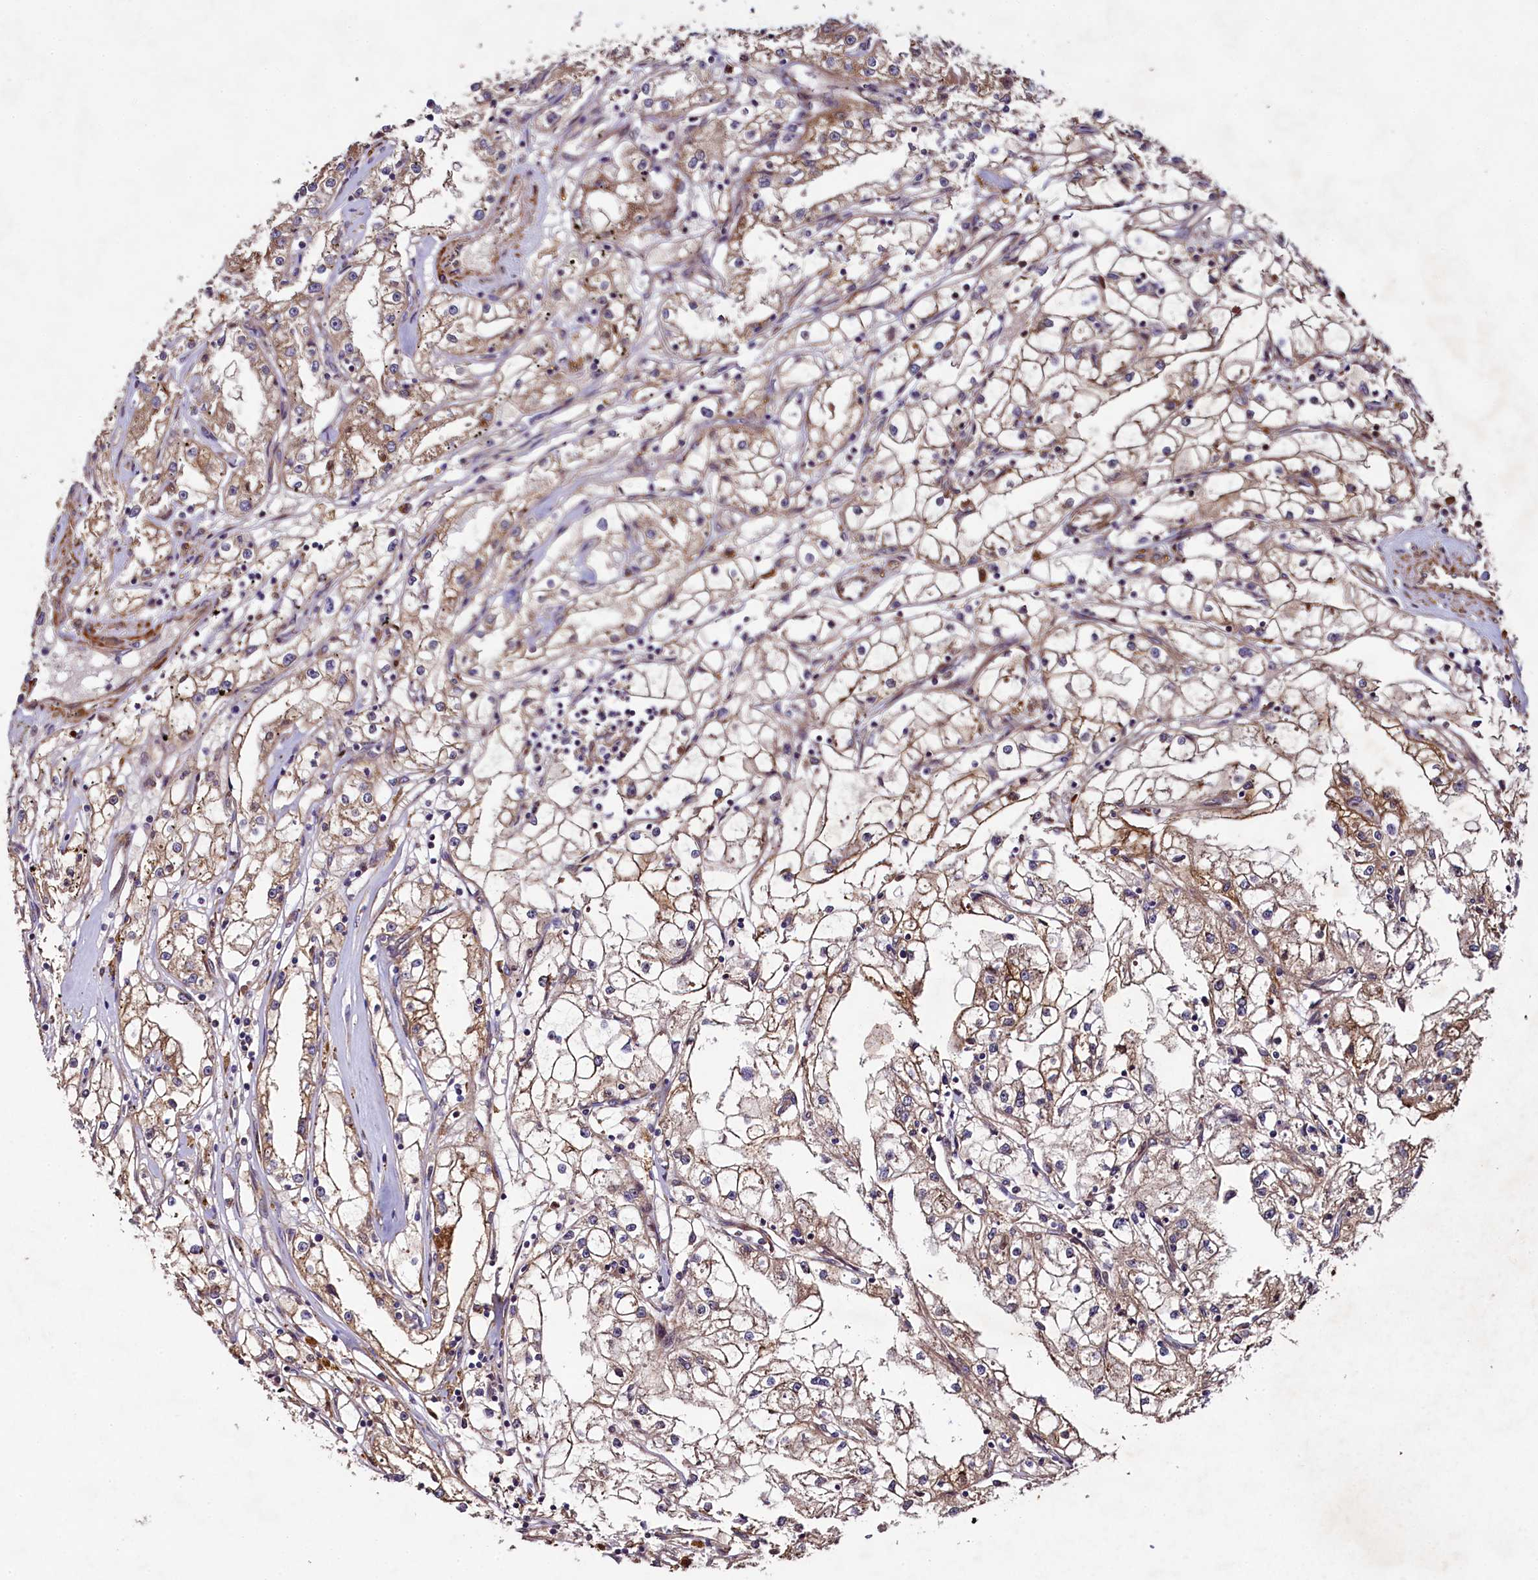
{"staining": {"intensity": "moderate", "quantity": "25%-75%", "location": "cytoplasmic/membranous"}, "tissue": "renal cancer", "cell_type": "Tumor cells", "image_type": "cancer", "snomed": [{"axis": "morphology", "description": "Adenocarcinoma, NOS"}, {"axis": "topography", "description": "Kidney"}], "caption": "This image demonstrates IHC staining of human adenocarcinoma (renal), with medium moderate cytoplasmic/membranous positivity in about 25%-75% of tumor cells.", "gene": "CCDC102A", "patient": {"sex": "male", "age": 56}}